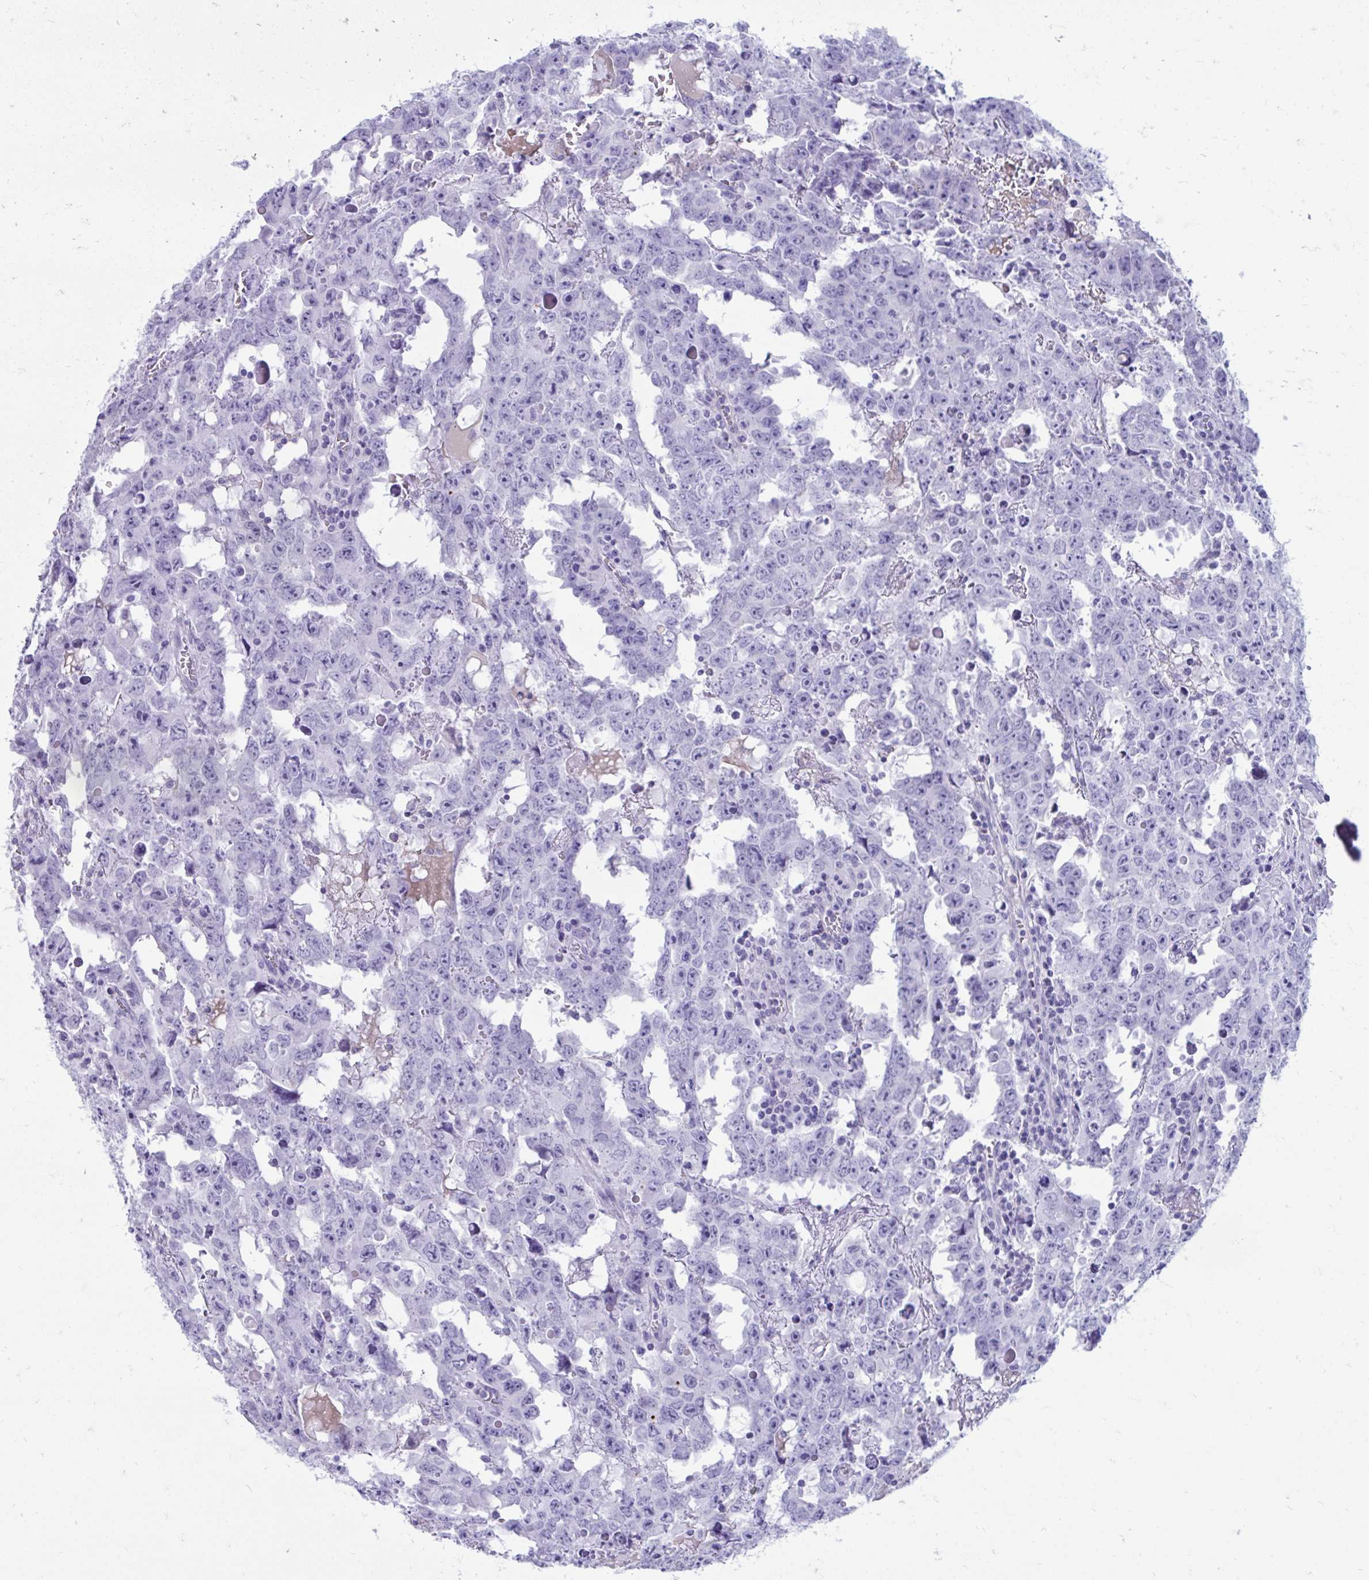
{"staining": {"intensity": "negative", "quantity": "none", "location": "none"}, "tissue": "testis cancer", "cell_type": "Tumor cells", "image_type": "cancer", "snomed": [{"axis": "morphology", "description": "Carcinoma, Embryonal, NOS"}, {"axis": "topography", "description": "Testis"}], "caption": "DAB immunohistochemical staining of human testis cancer displays no significant positivity in tumor cells.", "gene": "SMIM9", "patient": {"sex": "male", "age": 22}}